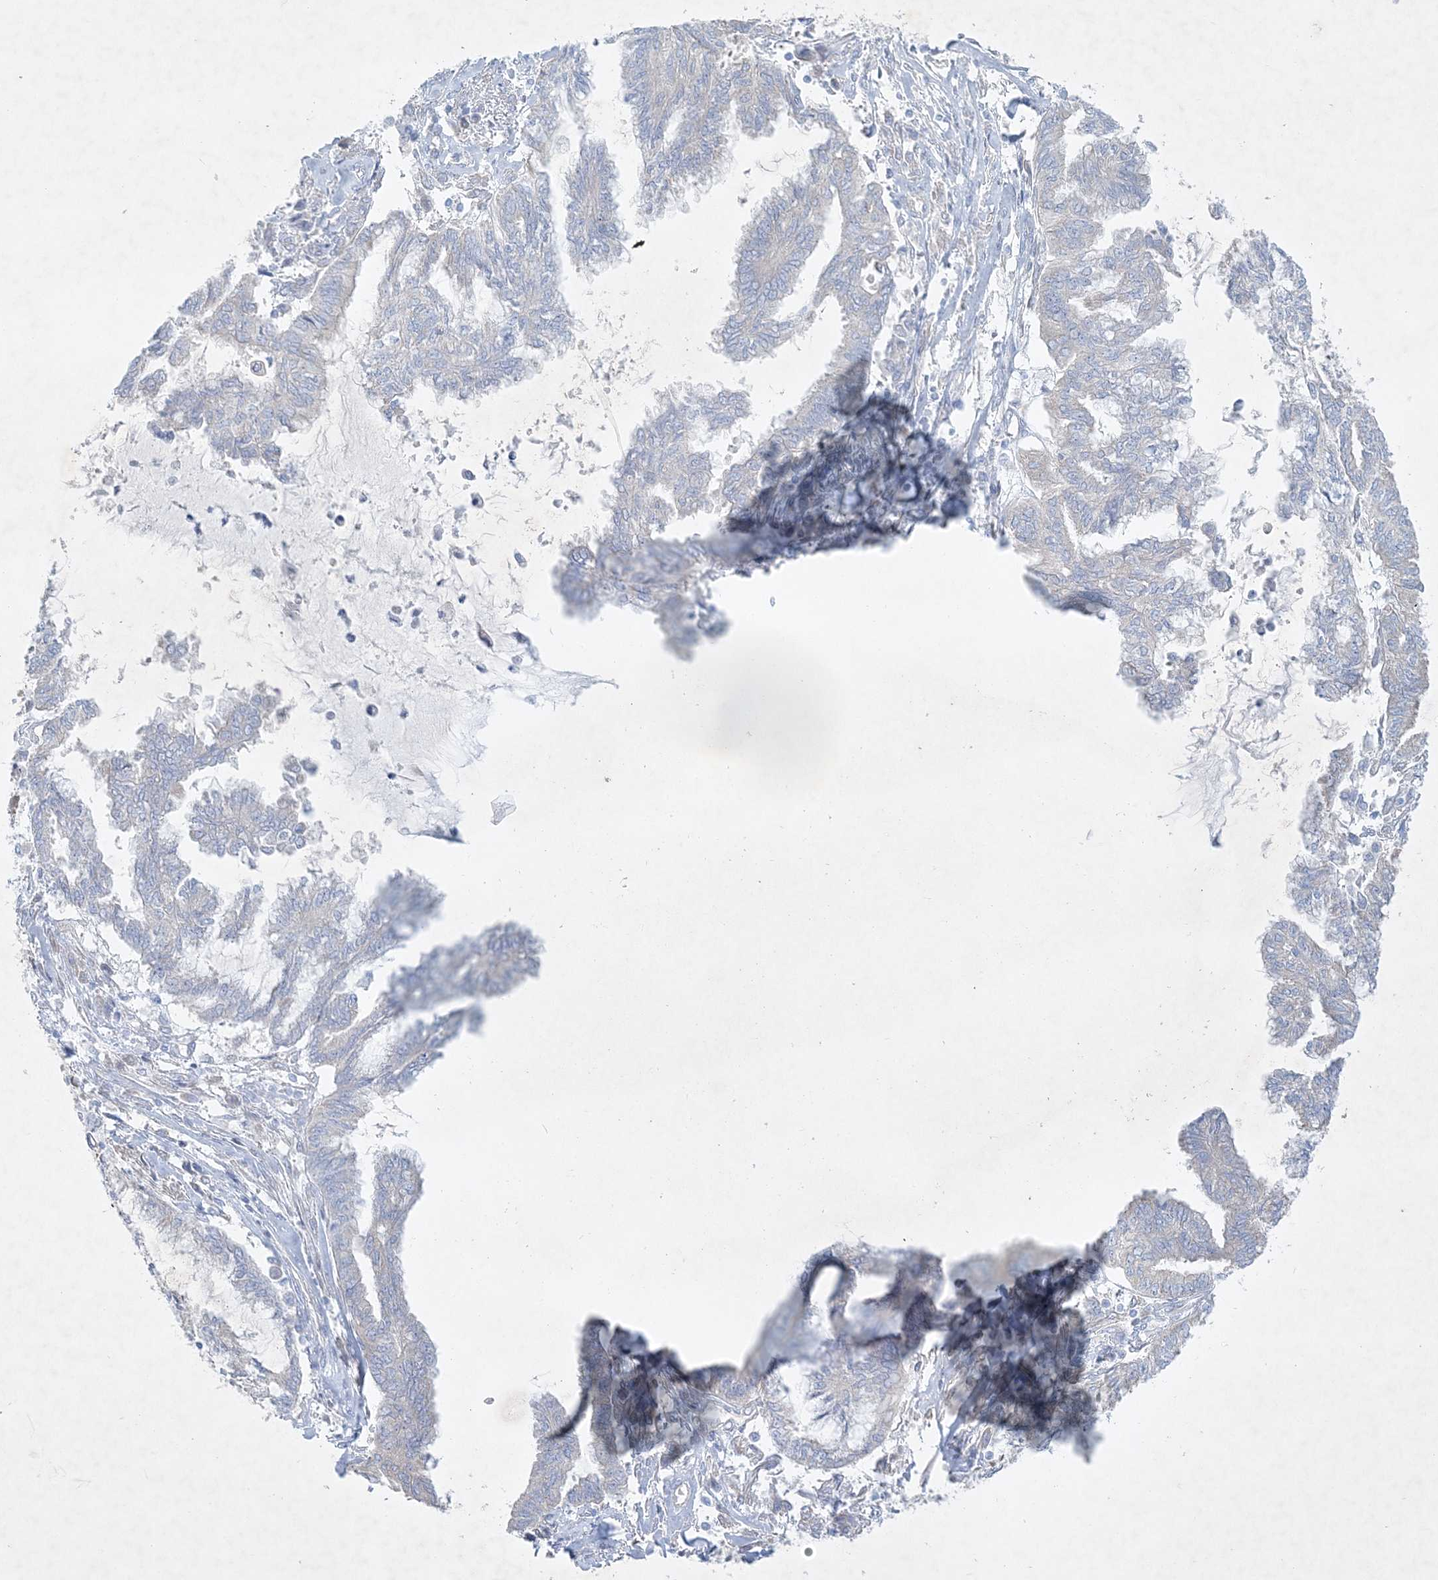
{"staining": {"intensity": "negative", "quantity": "none", "location": "none"}, "tissue": "endometrial cancer", "cell_type": "Tumor cells", "image_type": "cancer", "snomed": [{"axis": "morphology", "description": "Adenocarcinoma, NOS"}, {"axis": "topography", "description": "Endometrium"}], "caption": "DAB (3,3'-diaminobenzidine) immunohistochemical staining of endometrial cancer shows no significant expression in tumor cells. Brightfield microscopy of immunohistochemistry stained with DAB (brown) and hematoxylin (blue), captured at high magnification.", "gene": "FARSB", "patient": {"sex": "female", "age": 86}}